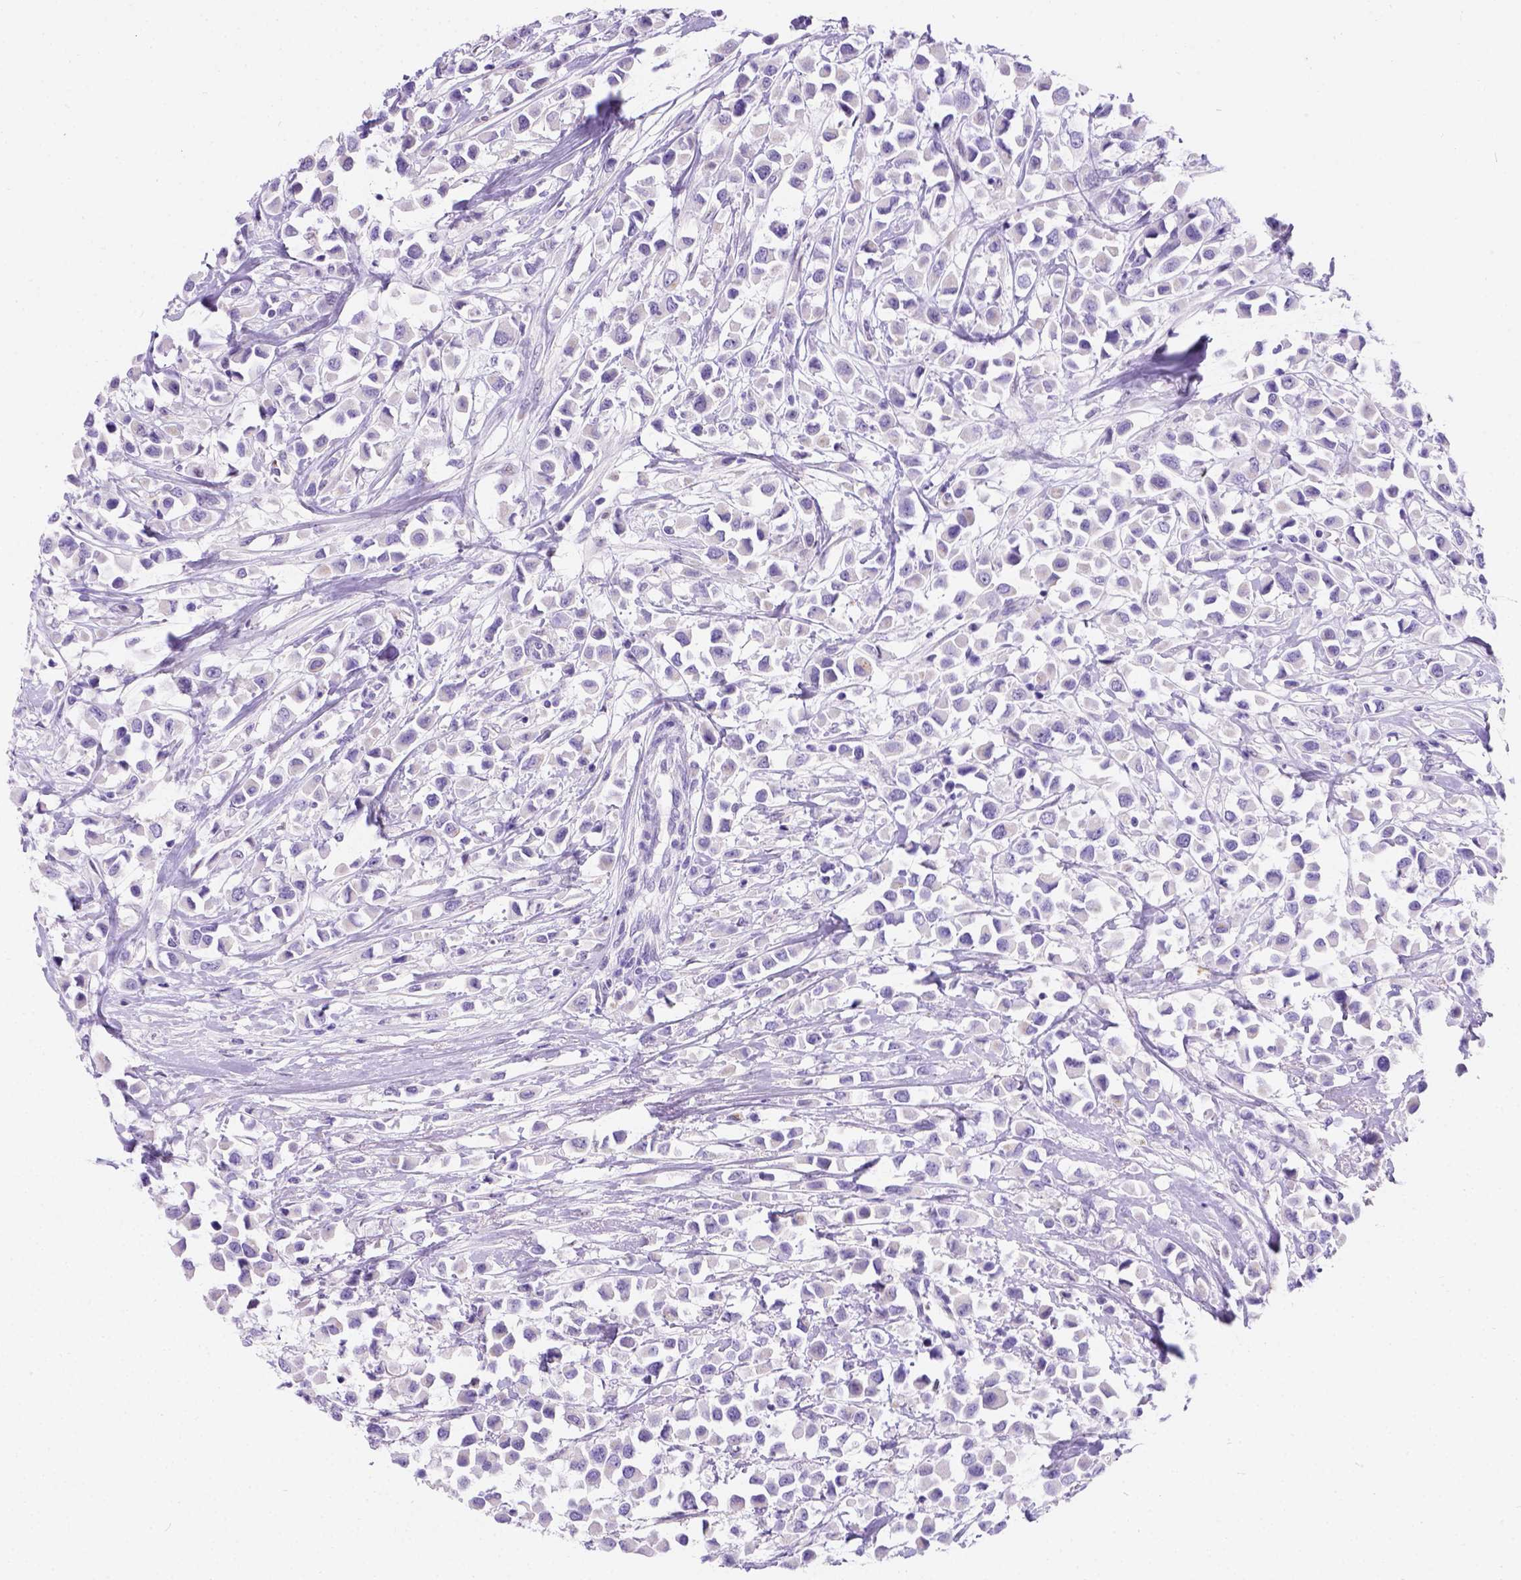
{"staining": {"intensity": "negative", "quantity": "none", "location": "none"}, "tissue": "breast cancer", "cell_type": "Tumor cells", "image_type": "cancer", "snomed": [{"axis": "morphology", "description": "Duct carcinoma"}, {"axis": "topography", "description": "Breast"}], "caption": "Immunohistochemistry histopathology image of breast intraductal carcinoma stained for a protein (brown), which displays no staining in tumor cells.", "gene": "PHF7", "patient": {"sex": "female", "age": 61}}